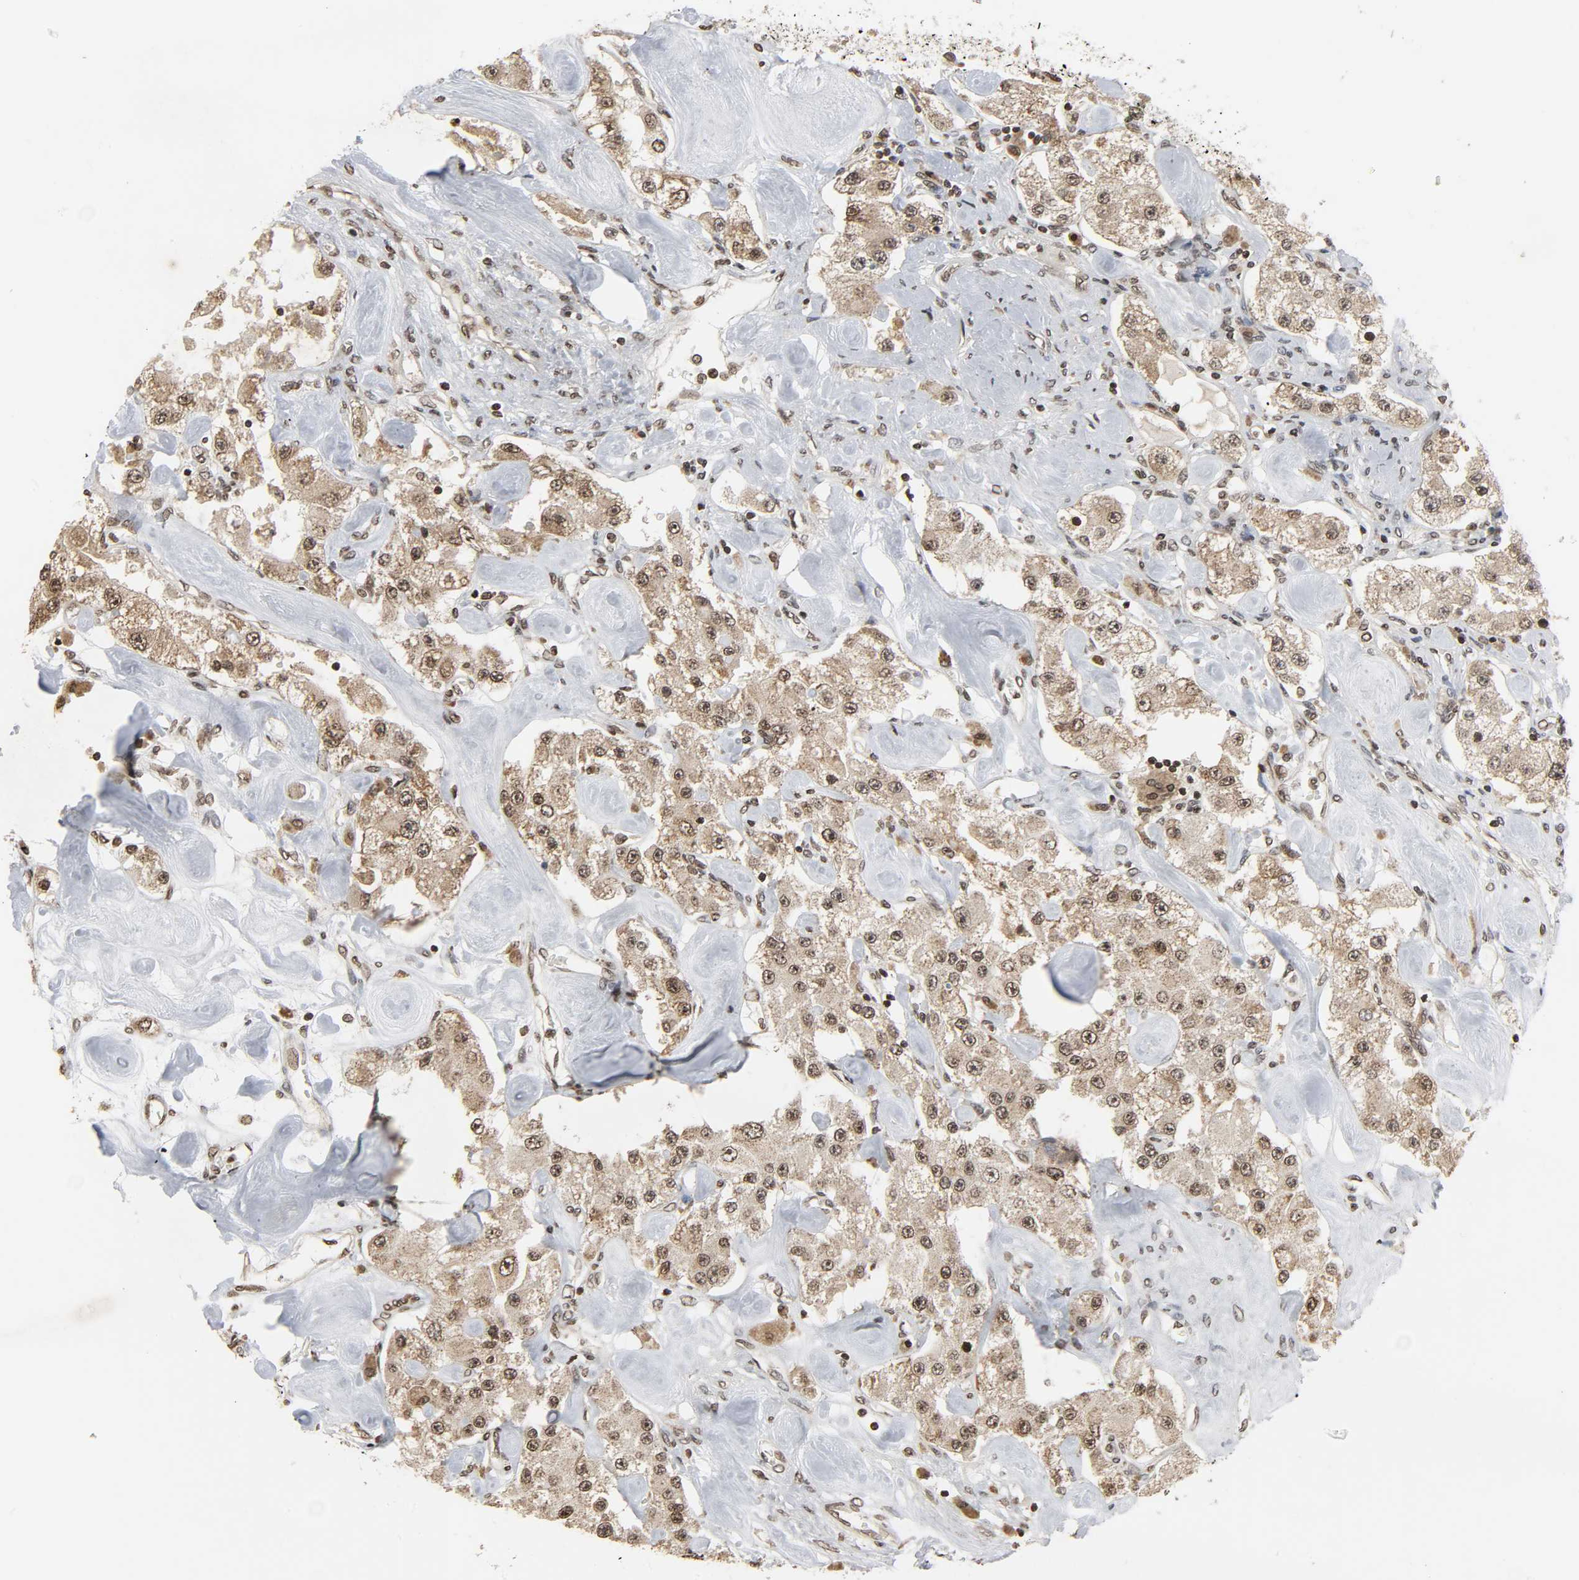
{"staining": {"intensity": "weak", "quantity": "25%-75%", "location": "cytoplasmic/membranous,nuclear"}, "tissue": "carcinoid", "cell_type": "Tumor cells", "image_type": "cancer", "snomed": [{"axis": "morphology", "description": "Carcinoid, malignant, NOS"}, {"axis": "topography", "description": "Pancreas"}], "caption": "IHC photomicrograph of human malignant carcinoid stained for a protein (brown), which shows low levels of weak cytoplasmic/membranous and nuclear positivity in about 25%-75% of tumor cells.", "gene": "XRCC1", "patient": {"sex": "male", "age": 41}}